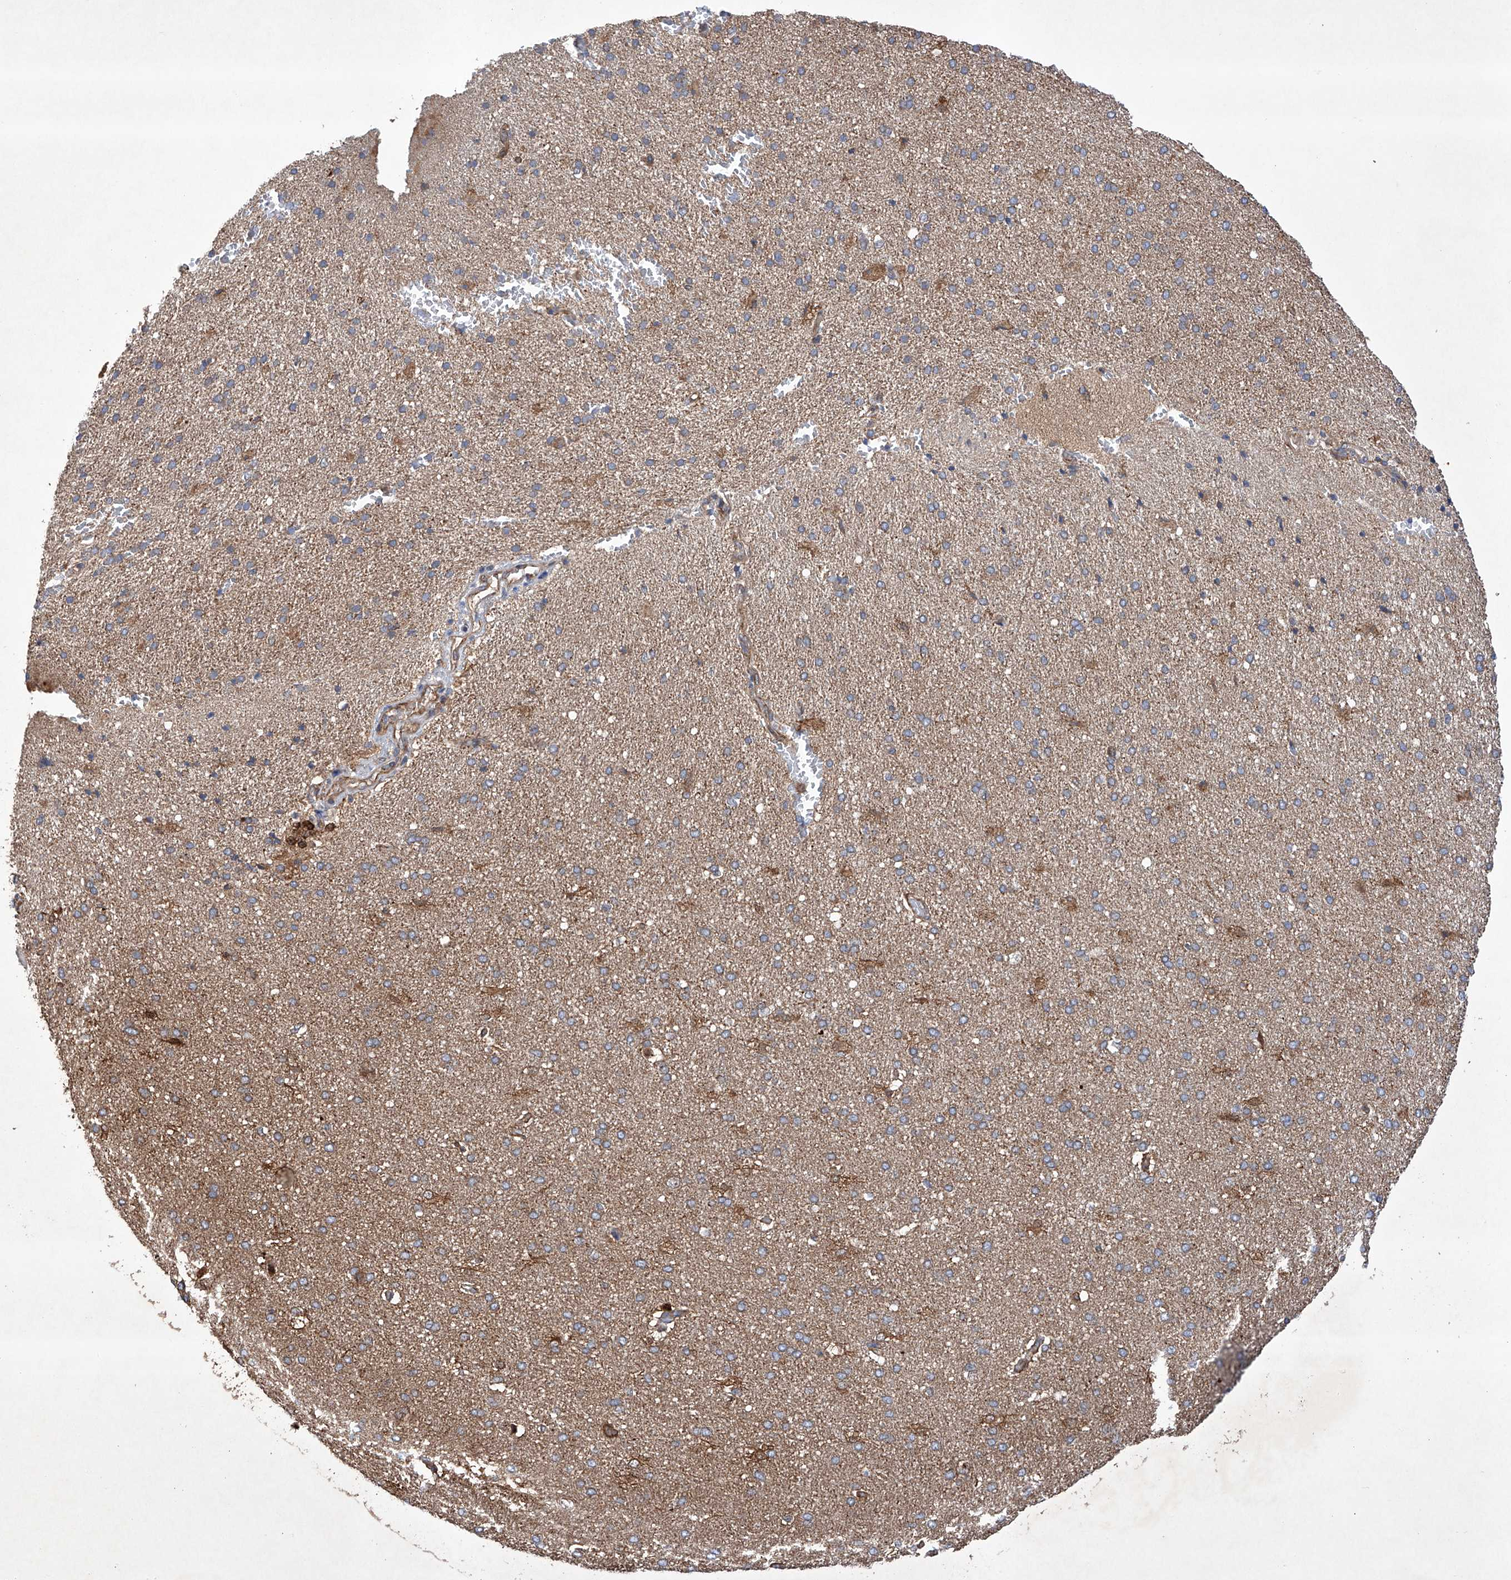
{"staining": {"intensity": "negative", "quantity": "none", "location": "none"}, "tissue": "cerebral cortex", "cell_type": "Endothelial cells", "image_type": "normal", "snomed": [{"axis": "morphology", "description": "Normal tissue, NOS"}, {"axis": "topography", "description": "Cerebral cortex"}], "caption": "DAB immunohistochemical staining of benign human cerebral cortex demonstrates no significant expression in endothelial cells.", "gene": "TIMM23", "patient": {"sex": "male", "age": 62}}